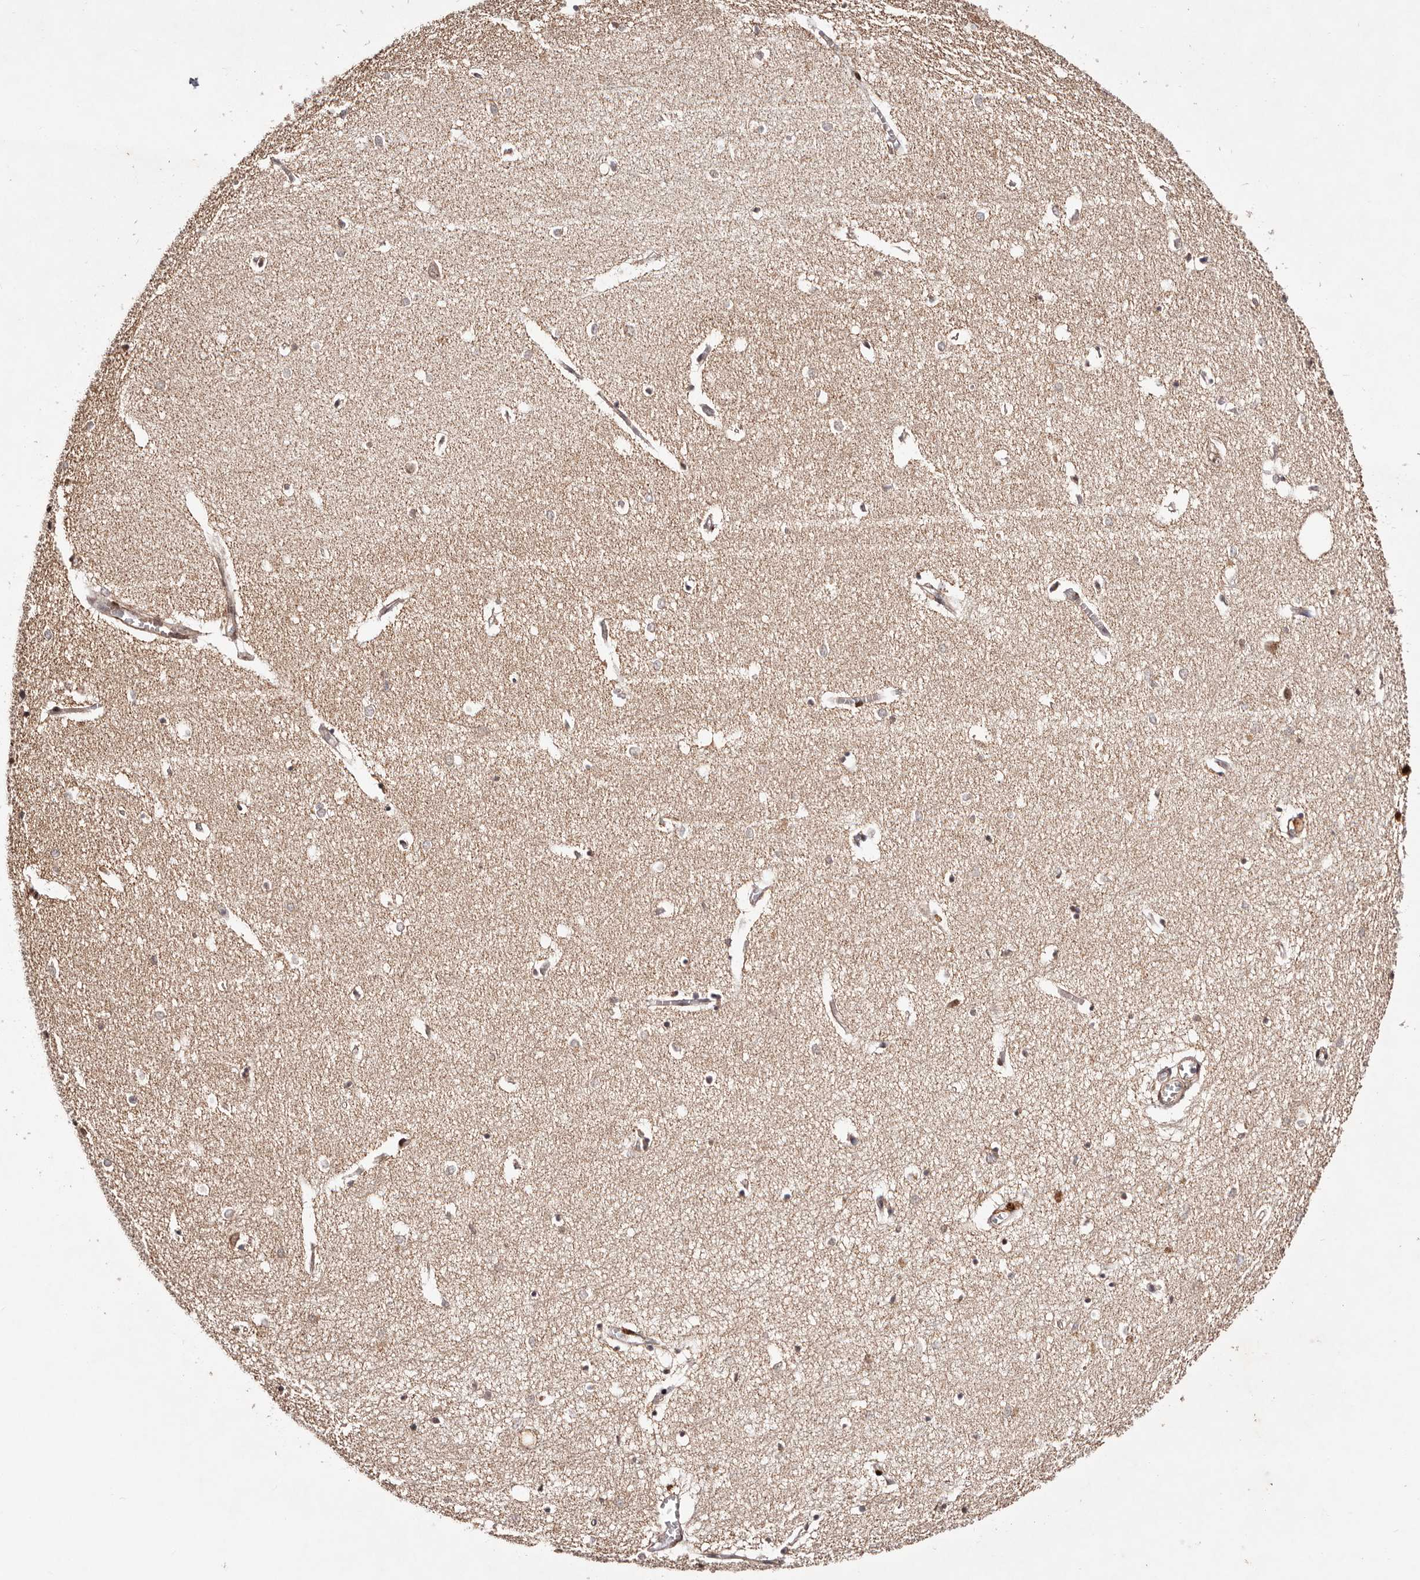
{"staining": {"intensity": "moderate", "quantity": "<25%", "location": "cytoplasmic/membranous"}, "tissue": "hippocampus", "cell_type": "Glial cells", "image_type": "normal", "snomed": [{"axis": "morphology", "description": "Normal tissue, NOS"}, {"axis": "topography", "description": "Hippocampus"}], "caption": "Approximately <25% of glial cells in unremarkable hippocampus display moderate cytoplasmic/membranous protein staining as visualized by brown immunohistochemical staining.", "gene": "HIVEP3", "patient": {"sex": "female", "age": 64}}